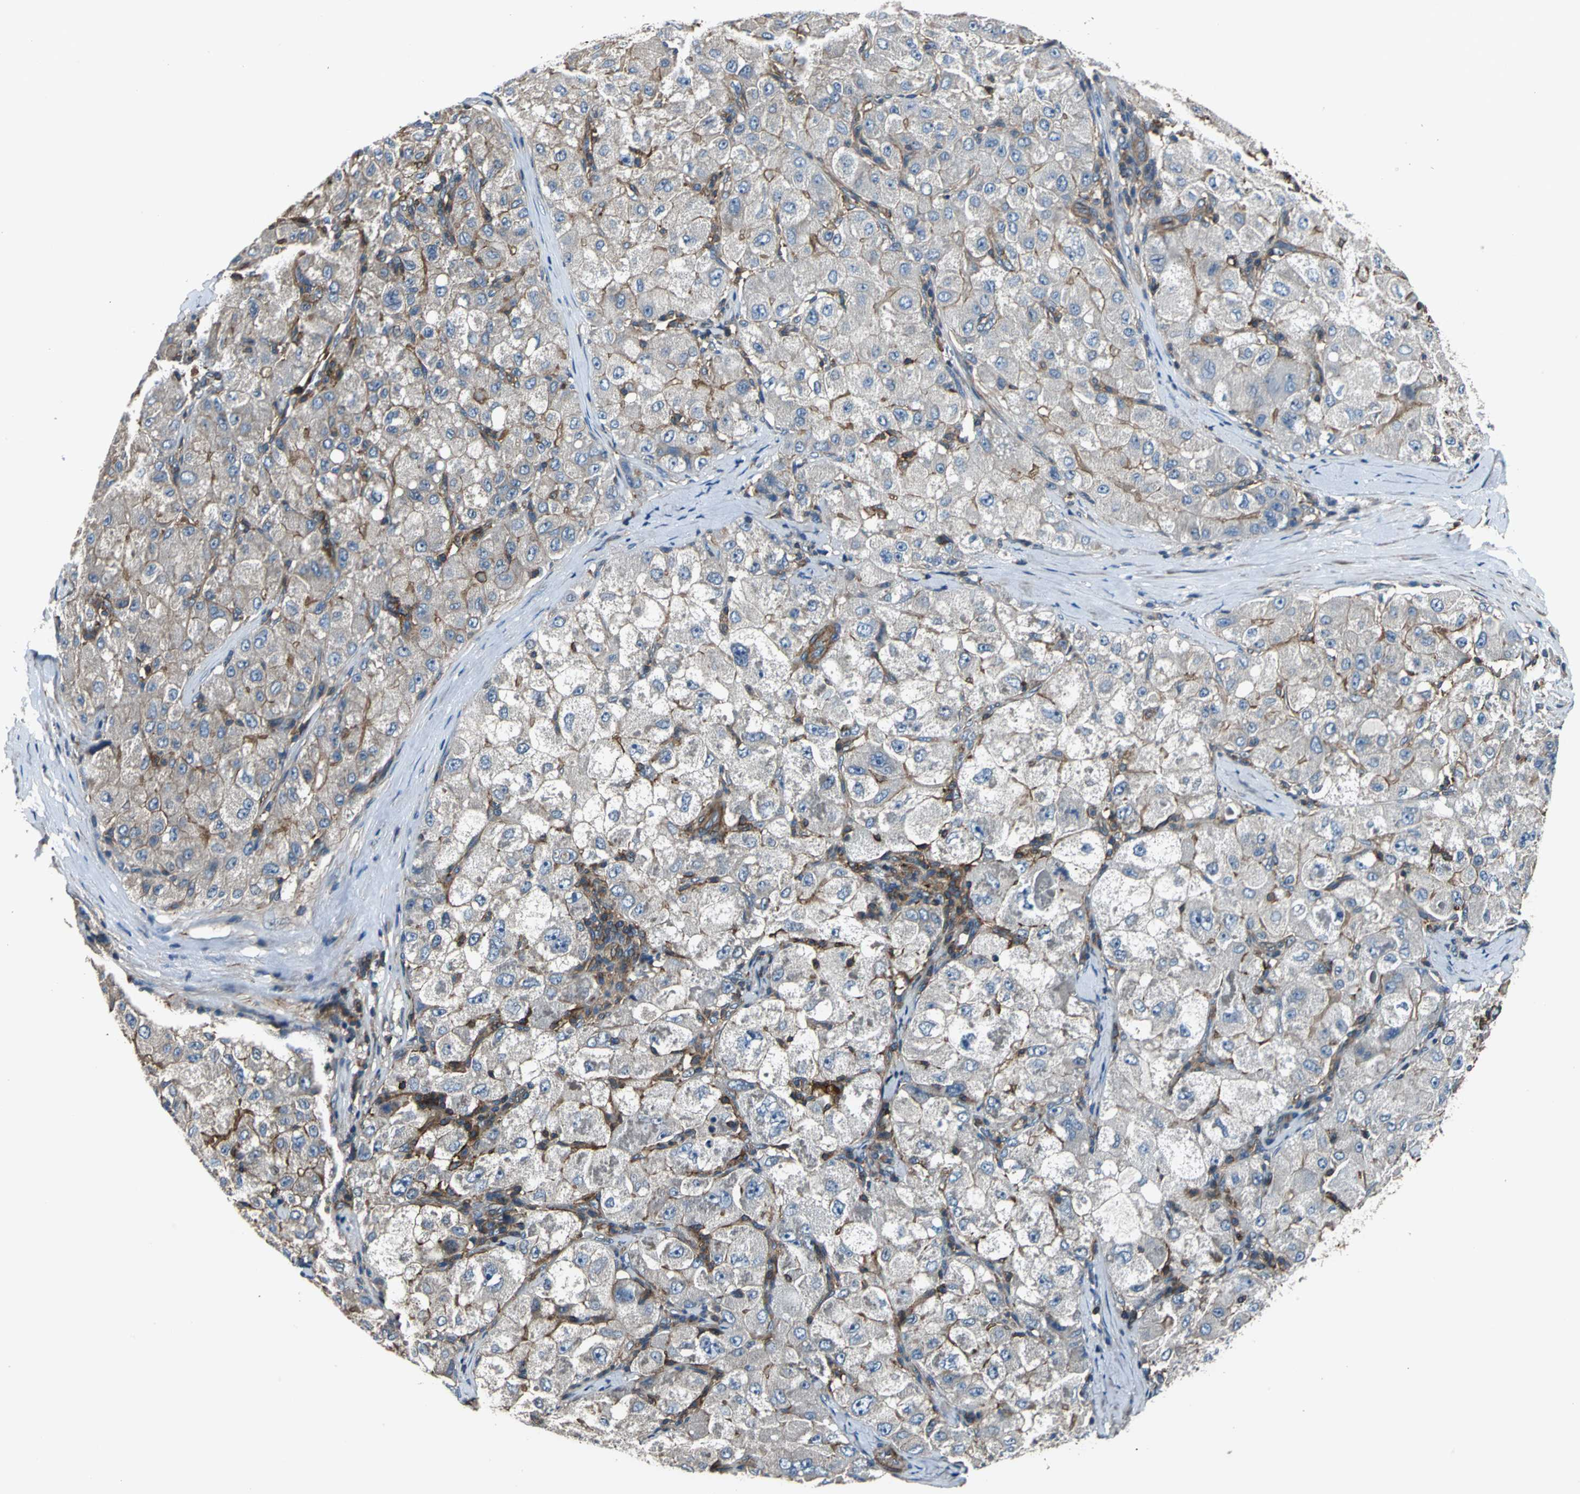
{"staining": {"intensity": "weak", "quantity": "25%-75%", "location": "cytoplasmic/membranous"}, "tissue": "liver cancer", "cell_type": "Tumor cells", "image_type": "cancer", "snomed": [{"axis": "morphology", "description": "Carcinoma, Hepatocellular, NOS"}, {"axis": "topography", "description": "Liver"}], "caption": "Tumor cells exhibit low levels of weak cytoplasmic/membranous staining in approximately 25%-75% of cells in human hepatocellular carcinoma (liver). The staining was performed using DAB (3,3'-diaminobenzidine), with brown indicating positive protein expression. Nuclei are stained blue with hematoxylin.", "gene": "PARVA", "patient": {"sex": "male", "age": 80}}